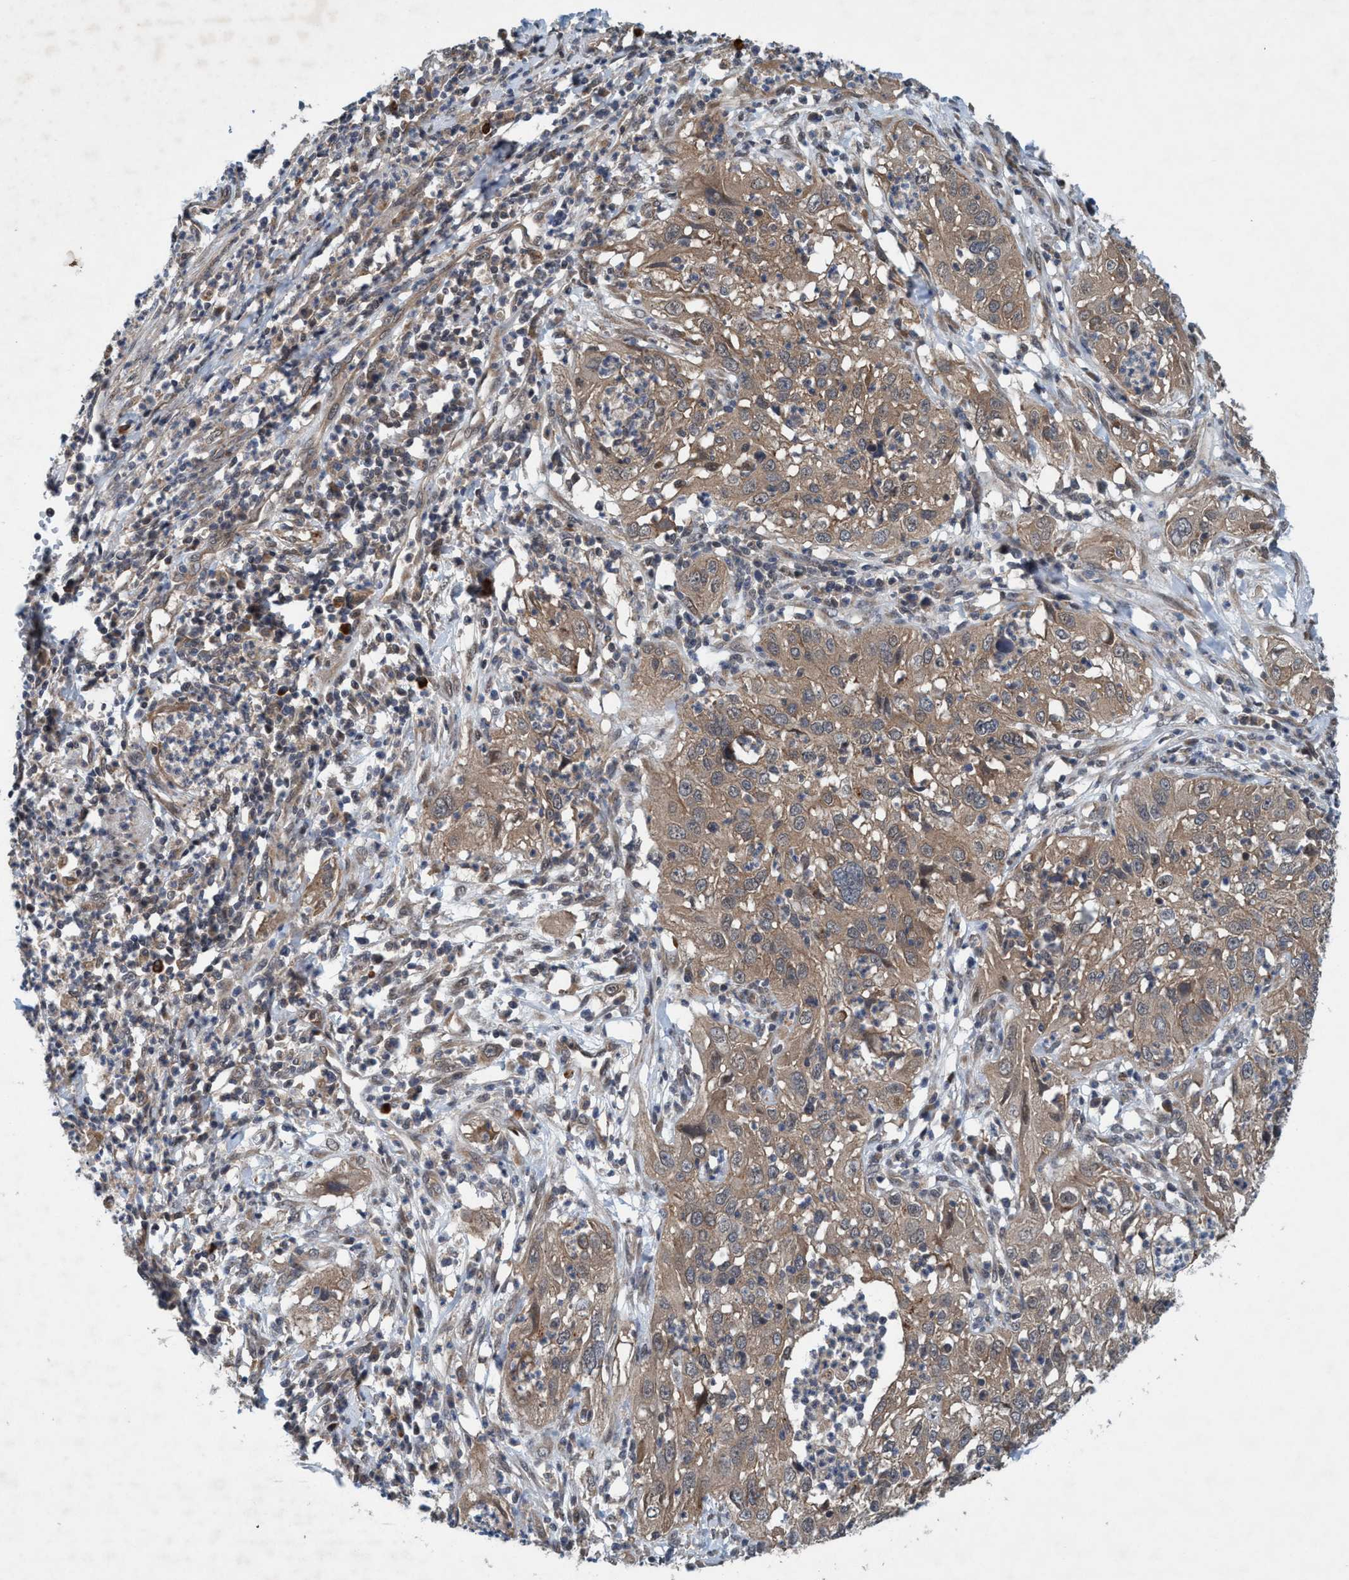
{"staining": {"intensity": "weak", "quantity": ">75%", "location": "cytoplasmic/membranous"}, "tissue": "cervical cancer", "cell_type": "Tumor cells", "image_type": "cancer", "snomed": [{"axis": "morphology", "description": "Squamous cell carcinoma, NOS"}, {"axis": "topography", "description": "Cervix"}], "caption": "Human cervical cancer (squamous cell carcinoma) stained with a brown dye reveals weak cytoplasmic/membranous positive positivity in approximately >75% of tumor cells.", "gene": "TRIM65", "patient": {"sex": "female", "age": 32}}